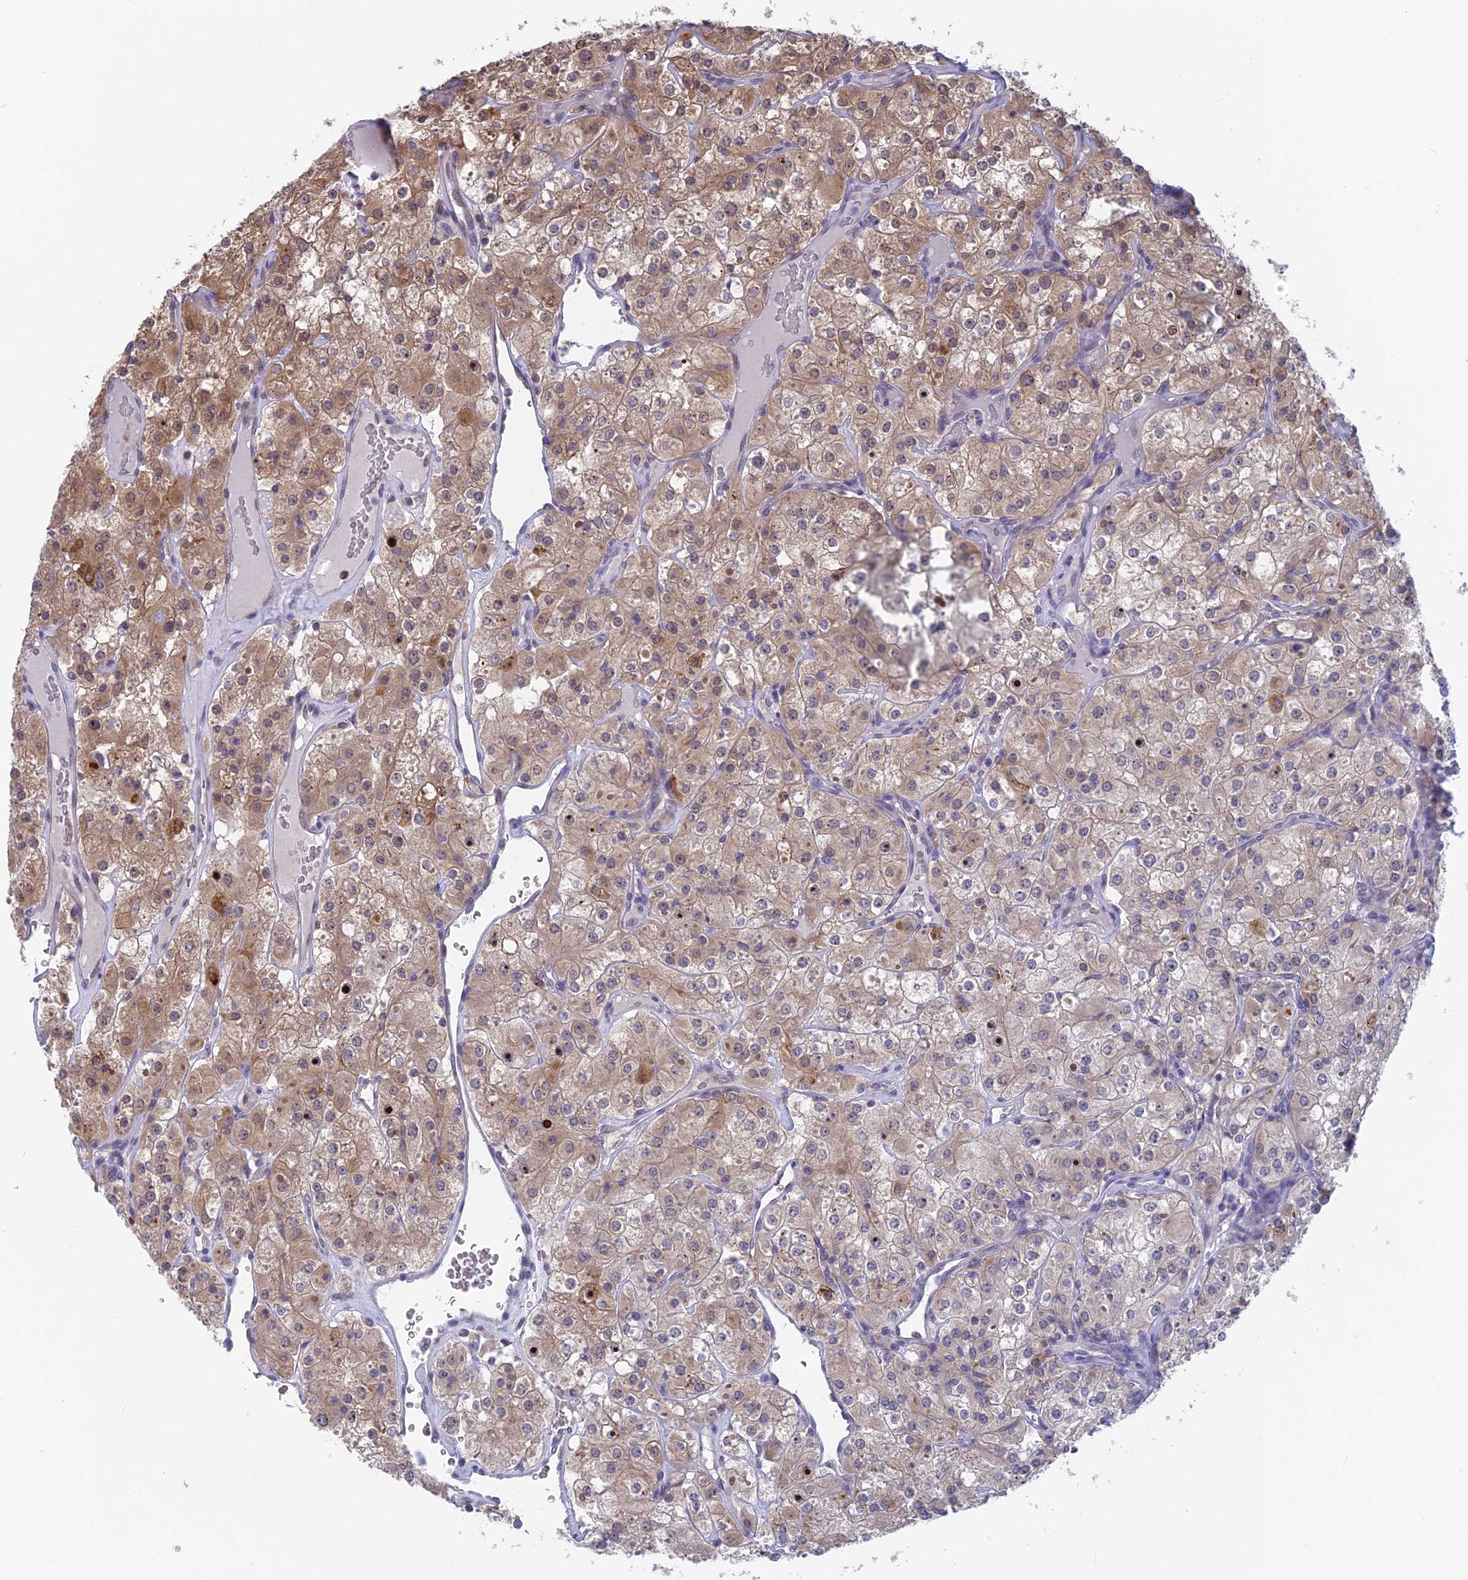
{"staining": {"intensity": "moderate", "quantity": "25%-75%", "location": "cytoplasmic/membranous,nuclear"}, "tissue": "renal cancer", "cell_type": "Tumor cells", "image_type": "cancer", "snomed": [{"axis": "morphology", "description": "Adenocarcinoma, NOS"}, {"axis": "topography", "description": "Kidney"}], "caption": "Immunohistochemical staining of renal cancer demonstrates medium levels of moderate cytoplasmic/membranous and nuclear protein staining in about 25%-75% of tumor cells.", "gene": "MRI1", "patient": {"sex": "male", "age": 77}}